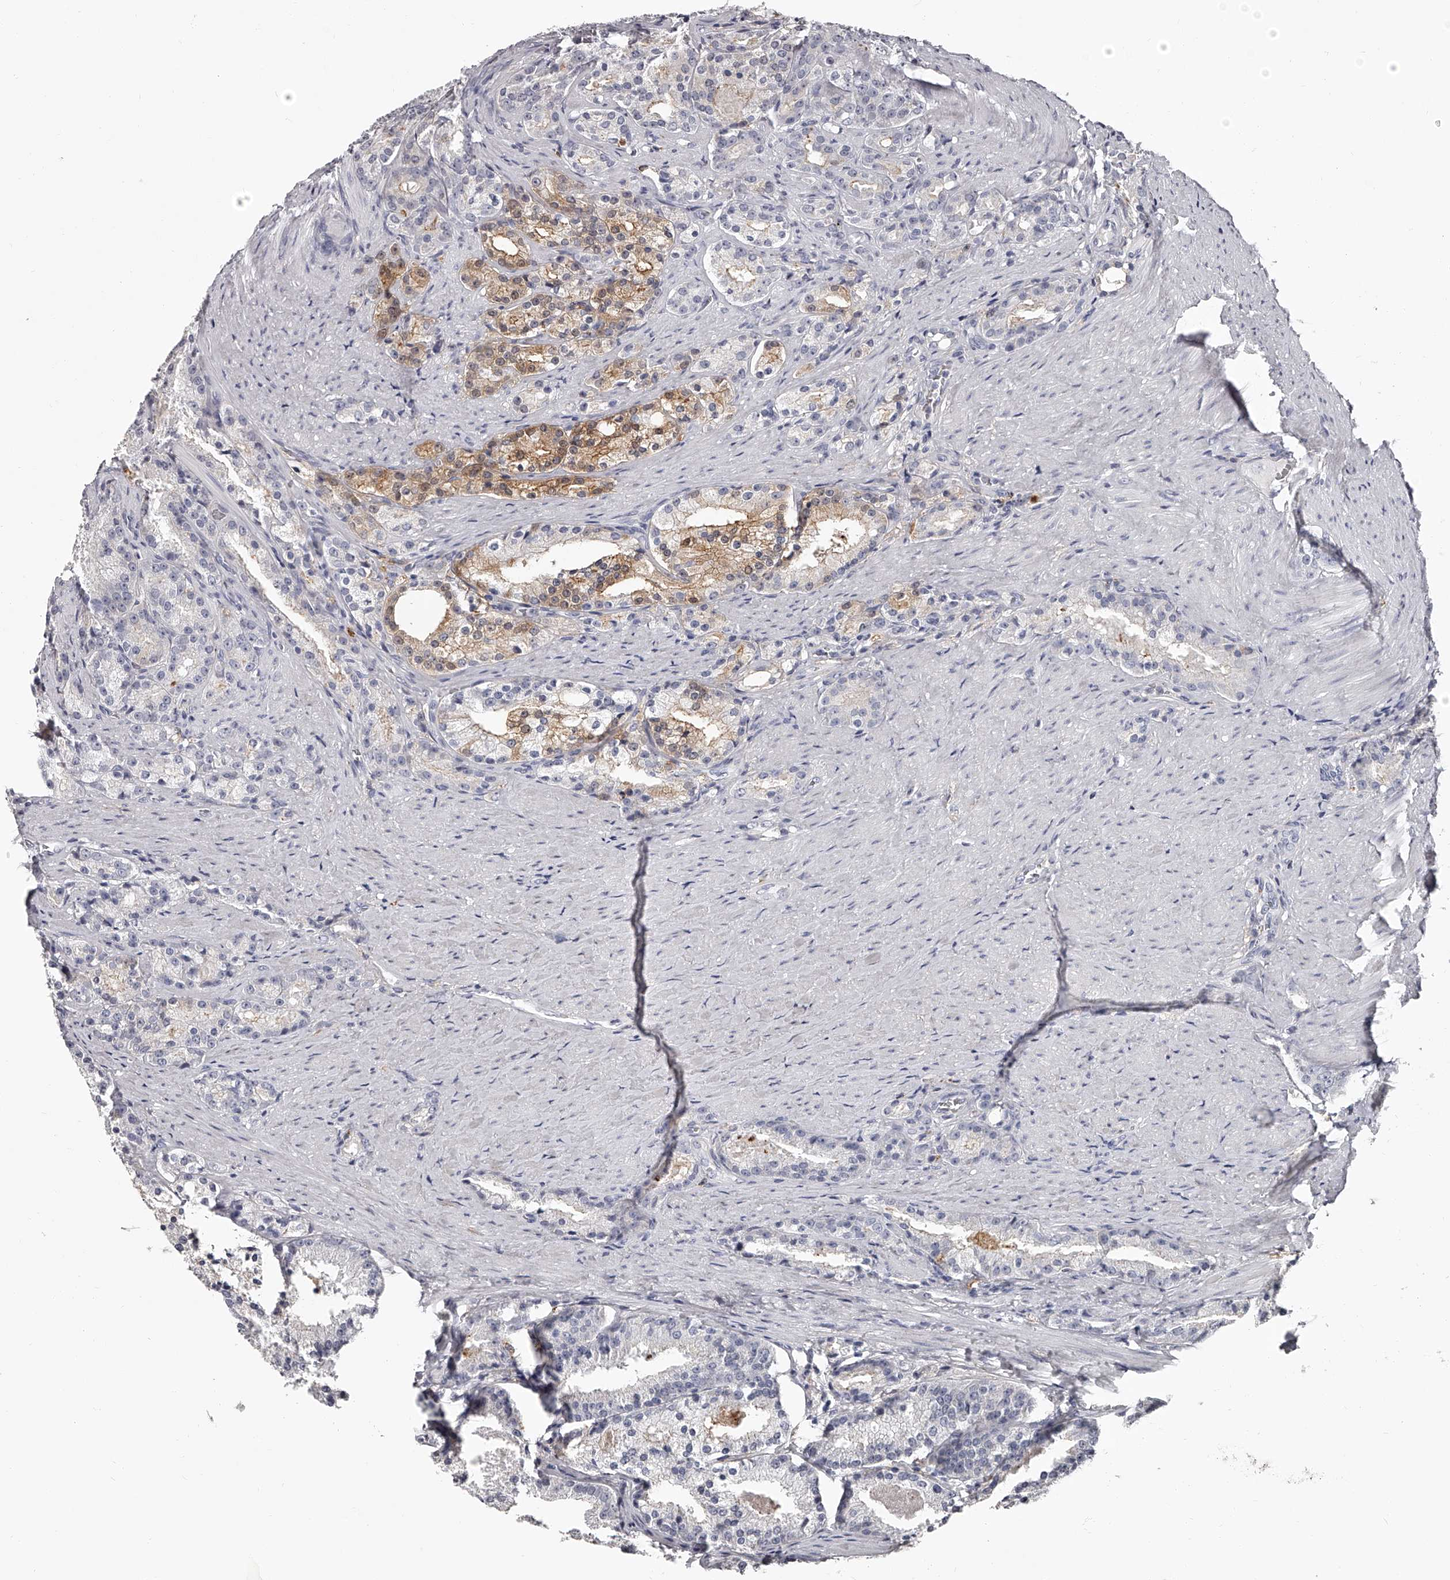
{"staining": {"intensity": "moderate", "quantity": "<25%", "location": "cytoplasmic/membranous"}, "tissue": "prostate cancer", "cell_type": "Tumor cells", "image_type": "cancer", "snomed": [{"axis": "morphology", "description": "Adenocarcinoma, High grade"}, {"axis": "topography", "description": "Prostate"}], "caption": "High-magnification brightfield microscopy of prostate high-grade adenocarcinoma stained with DAB (brown) and counterstained with hematoxylin (blue). tumor cells exhibit moderate cytoplasmic/membranous positivity is appreciated in about<25% of cells.", "gene": "PACSIN1", "patient": {"sex": "male", "age": 60}}